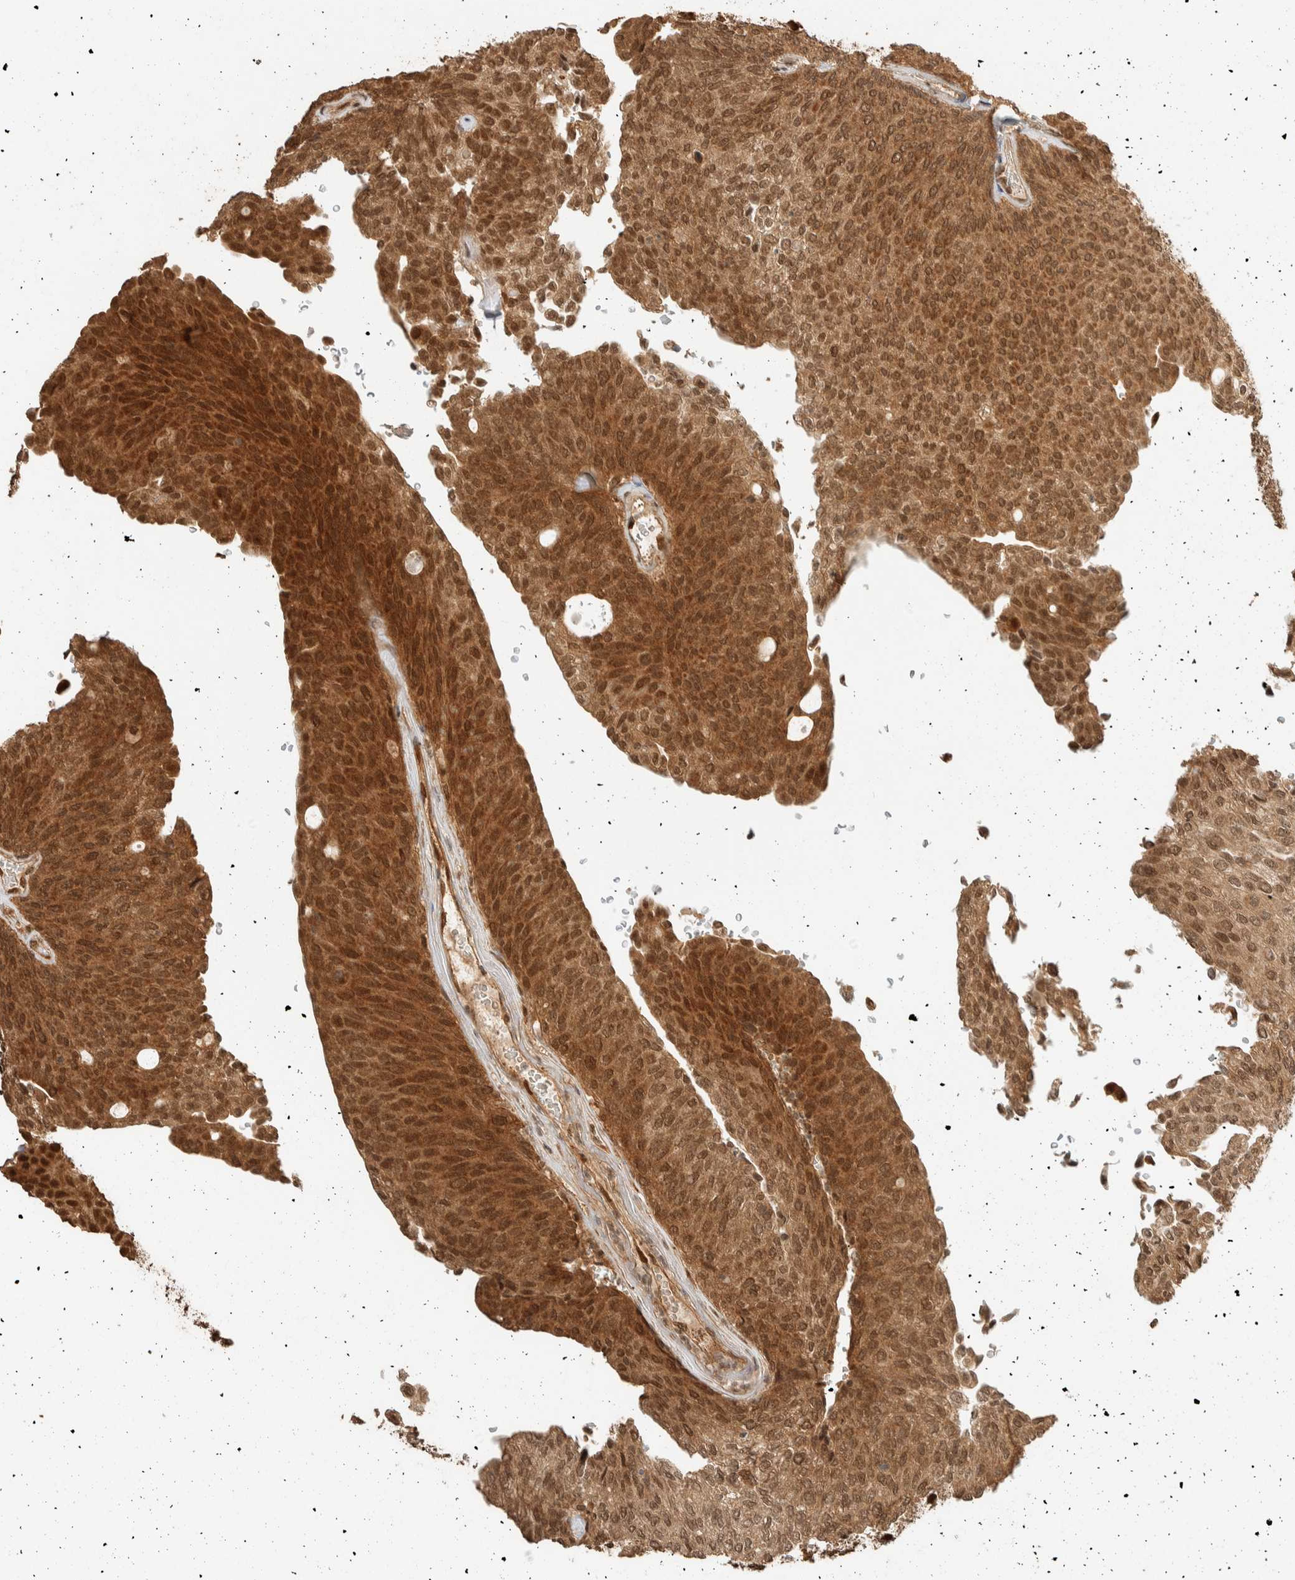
{"staining": {"intensity": "strong", "quantity": ">75%", "location": "cytoplasmic/membranous,nuclear"}, "tissue": "urothelial cancer", "cell_type": "Tumor cells", "image_type": "cancer", "snomed": [{"axis": "morphology", "description": "Urothelial carcinoma, Low grade"}, {"axis": "topography", "description": "Urinary bladder"}], "caption": "Protein expression analysis of urothelial cancer reveals strong cytoplasmic/membranous and nuclear expression in about >75% of tumor cells.", "gene": "ZBTB2", "patient": {"sex": "female", "age": 79}}